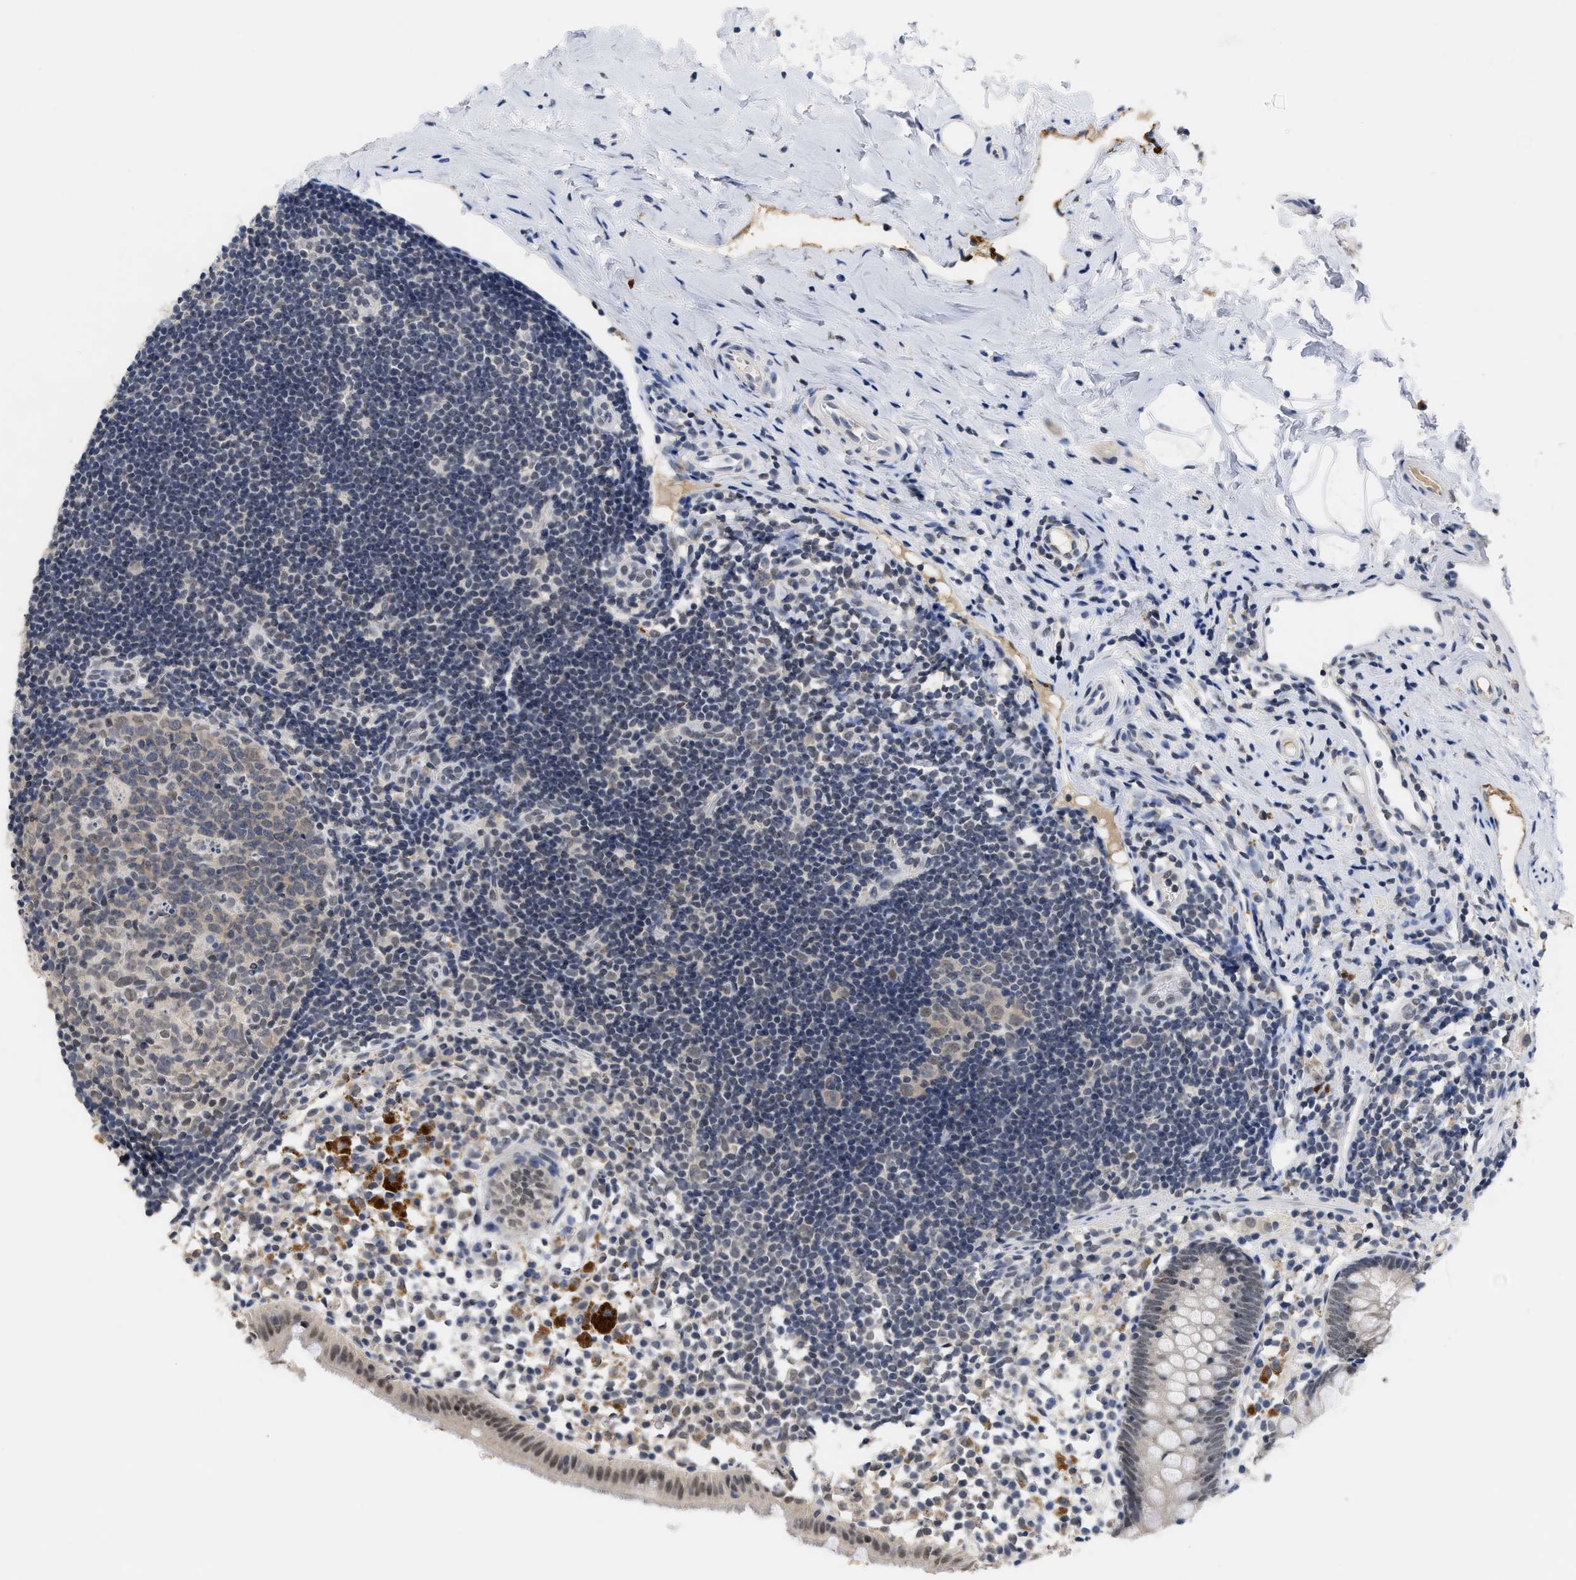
{"staining": {"intensity": "moderate", "quantity": ">75%", "location": "nuclear"}, "tissue": "appendix", "cell_type": "Glandular cells", "image_type": "normal", "snomed": [{"axis": "morphology", "description": "Normal tissue, NOS"}, {"axis": "topography", "description": "Appendix"}], "caption": "IHC (DAB (3,3'-diaminobenzidine)) staining of benign human appendix demonstrates moderate nuclear protein positivity in about >75% of glandular cells.", "gene": "GGNBP2", "patient": {"sex": "female", "age": 20}}